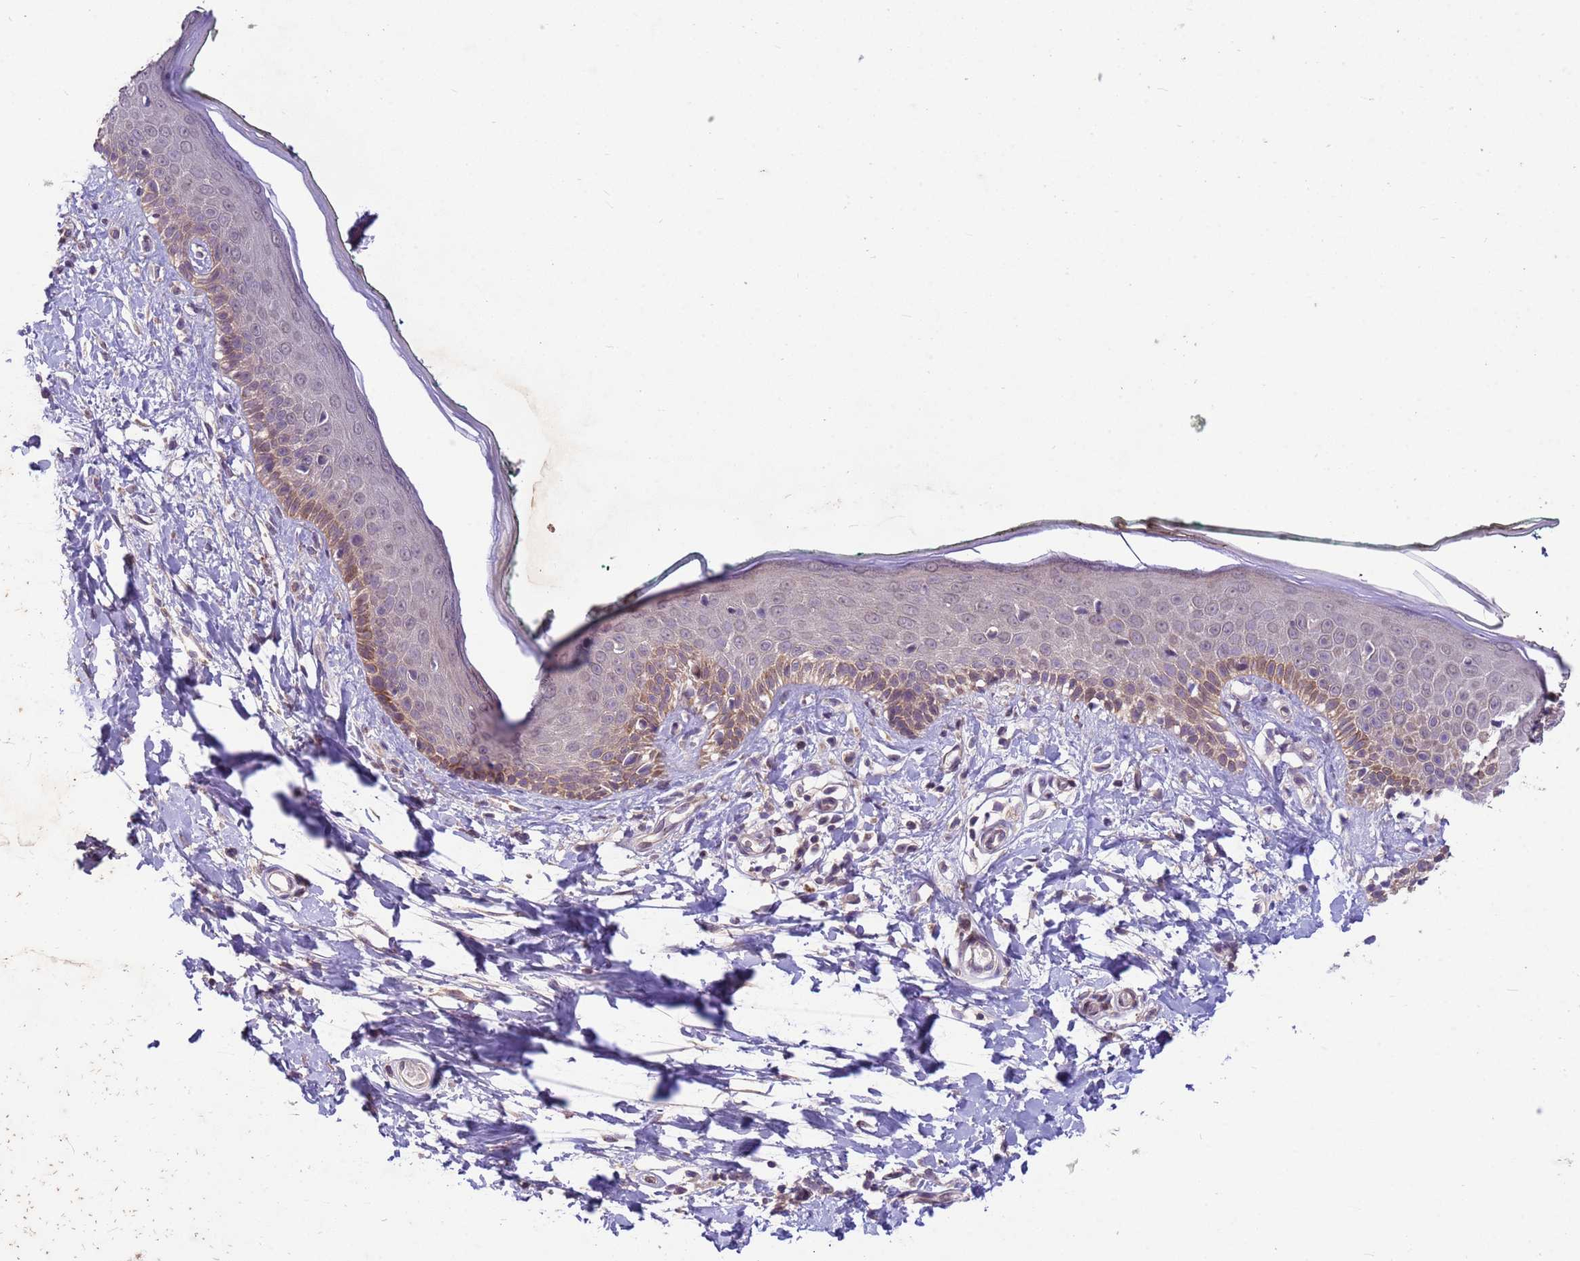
{"staining": {"intensity": "weak", "quantity": "25%-75%", "location": "cytoplasmic/membranous"}, "tissue": "skin", "cell_type": "Fibroblasts", "image_type": "normal", "snomed": [{"axis": "morphology", "description": "Normal tissue, NOS"}, {"axis": "morphology", "description": "Malignant melanoma, NOS"}, {"axis": "topography", "description": "Skin"}], "caption": "Protein expression analysis of normal skin reveals weak cytoplasmic/membranous positivity in approximately 25%-75% of fibroblasts. (Brightfield microscopy of DAB IHC at high magnification).", "gene": "PPP2CA", "patient": {"sex": "male", "age": 62}}